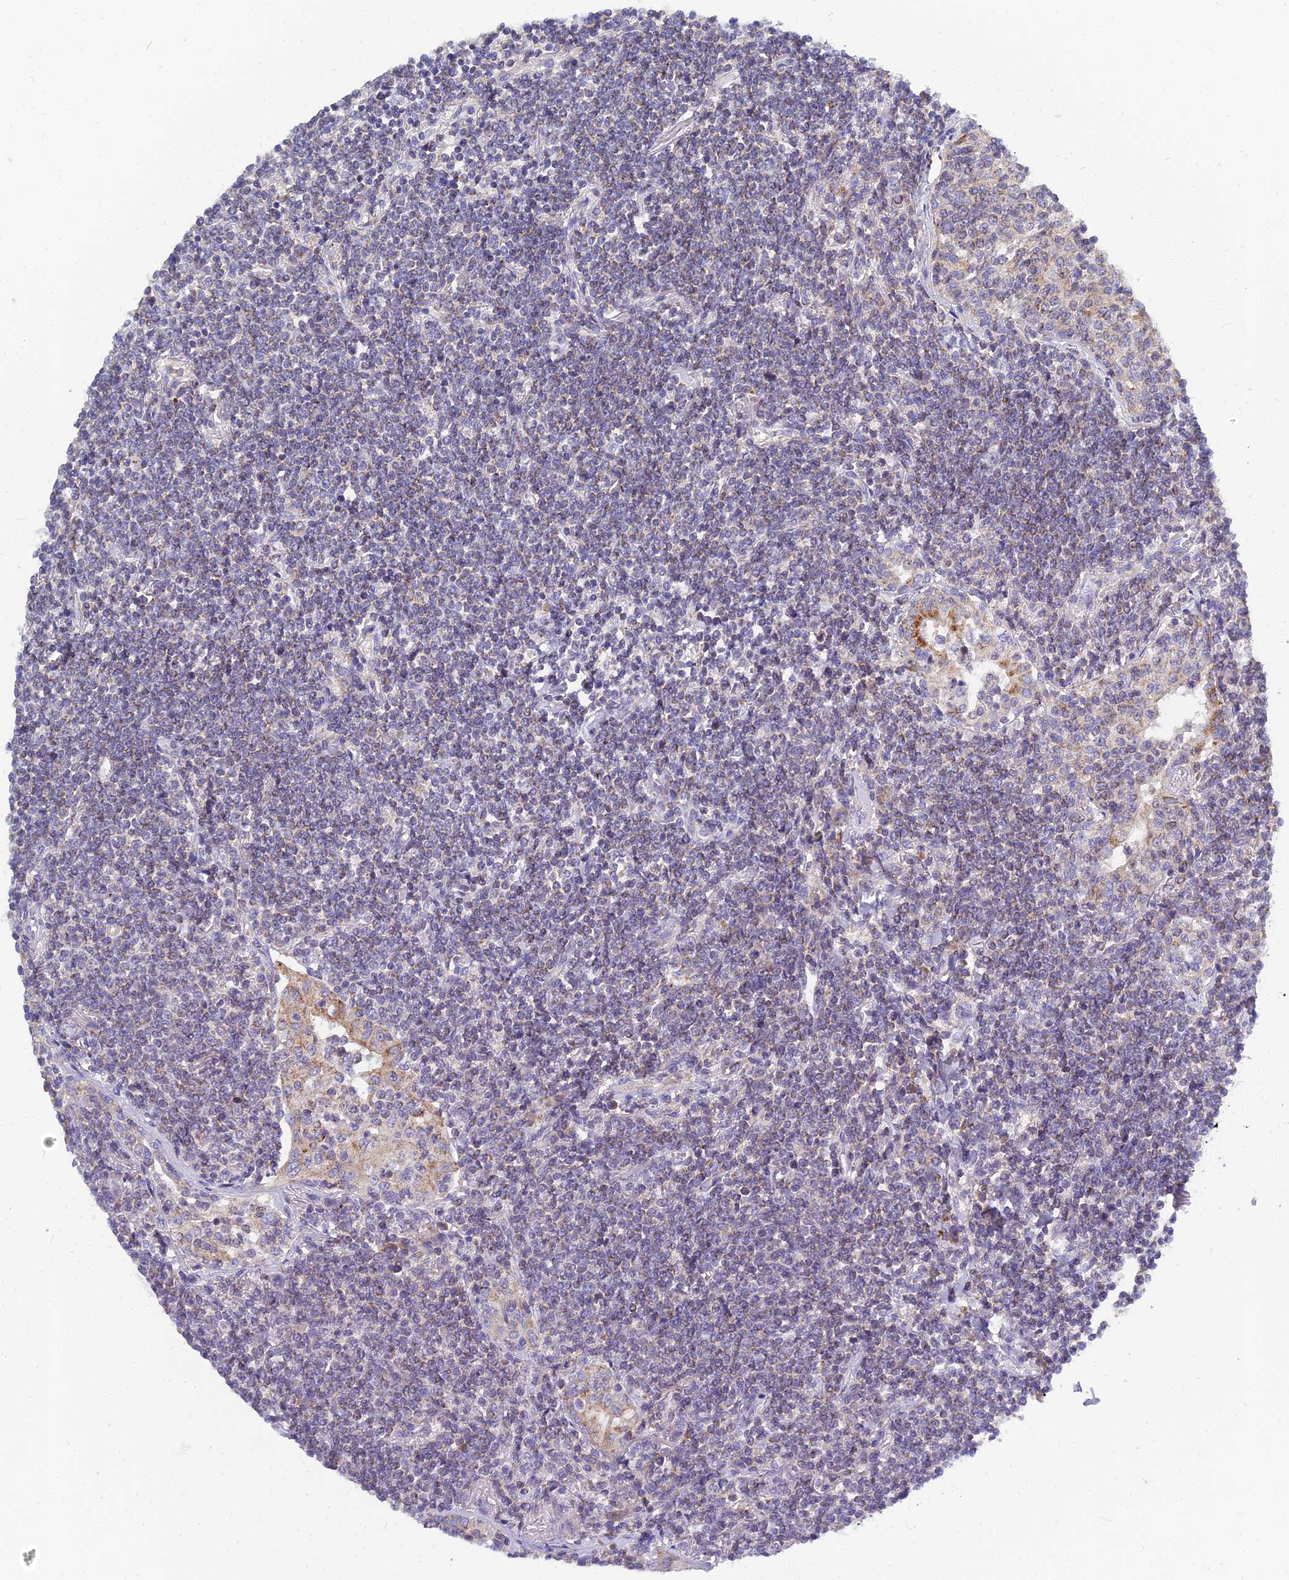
{"staining": {"intensity": "weak", "quantity": "25%-75%", "location": "cytoplasmic/membranous"}, "tissue": "lymphoma", "cell_type": "Tumor cells", "image_type": "cancer", "snomed": [{"axis": "morphology", "description": "Malignant lymphoma, non-Hodgkin's type, Low grade"}, {"axis": "topography", "description": "Lung"}], "caption": "Weak cytoplasmic/membranous staining for a protein is present in approximately 25%-75% of tumor cells of low-grade malignant lymphoma, non-Hodgkin's type using immunohistochemistry (IHC).", "gene": "NPY", "patient": {"sex": "female", "age": 71}}